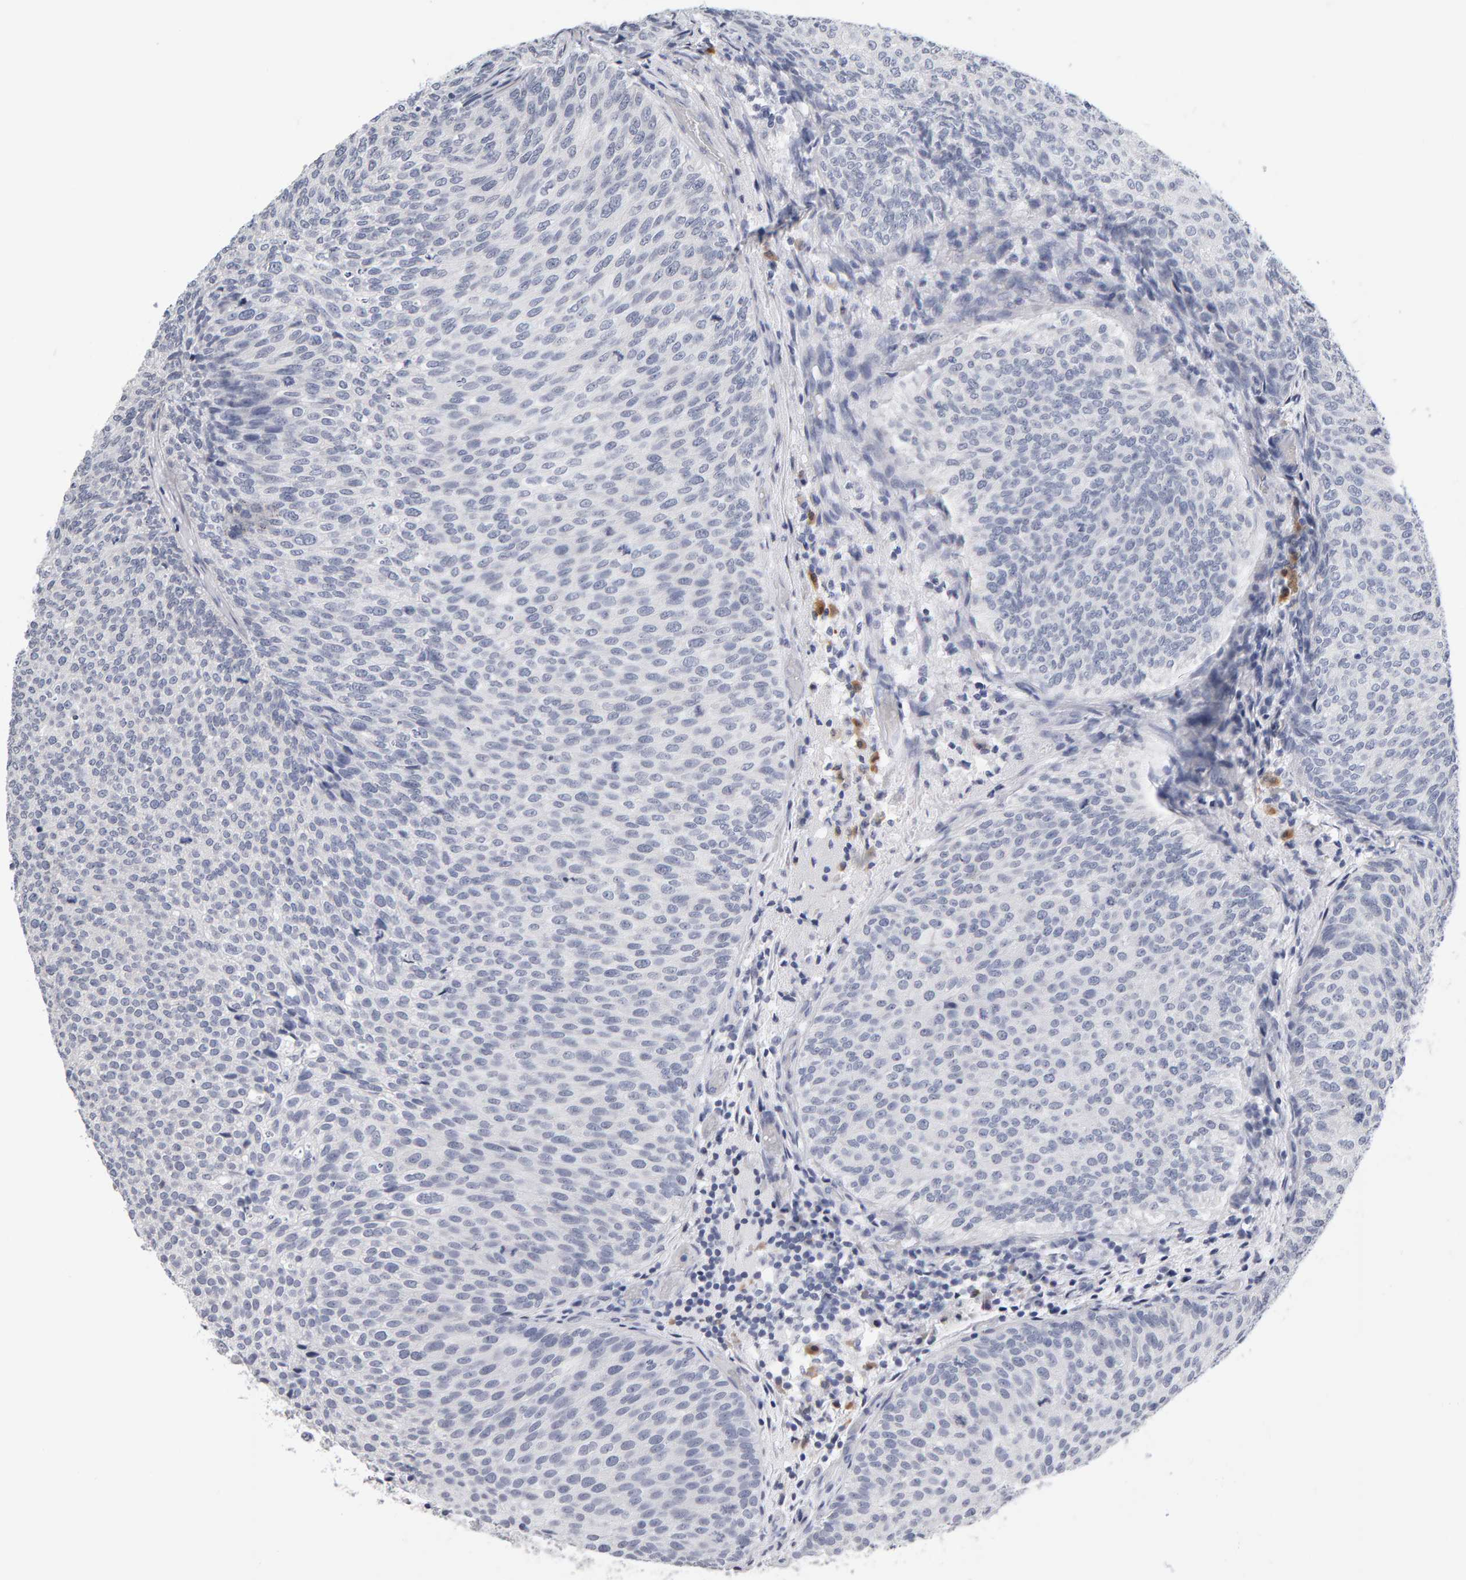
{"staining": {"intensity": "negative", "quantity": "none", "location": "none"}, "tissue": "urothelial cancer", "cell_type": "Tumor cells", "image_type": "cancer", "snomed": [{"axis": "morphology", "description": "Urothelial carcinoma, Low grade"}, {"axis": "topography", "description": "Urinary bladder"}], "caption": "High power microscopy image of an immunohistochemistry histopathology image of urothelial cancer, revealing no significant positivity in tumor cells.", "gene": "CTH", "patient": {"sex": "male", "age": 86}}